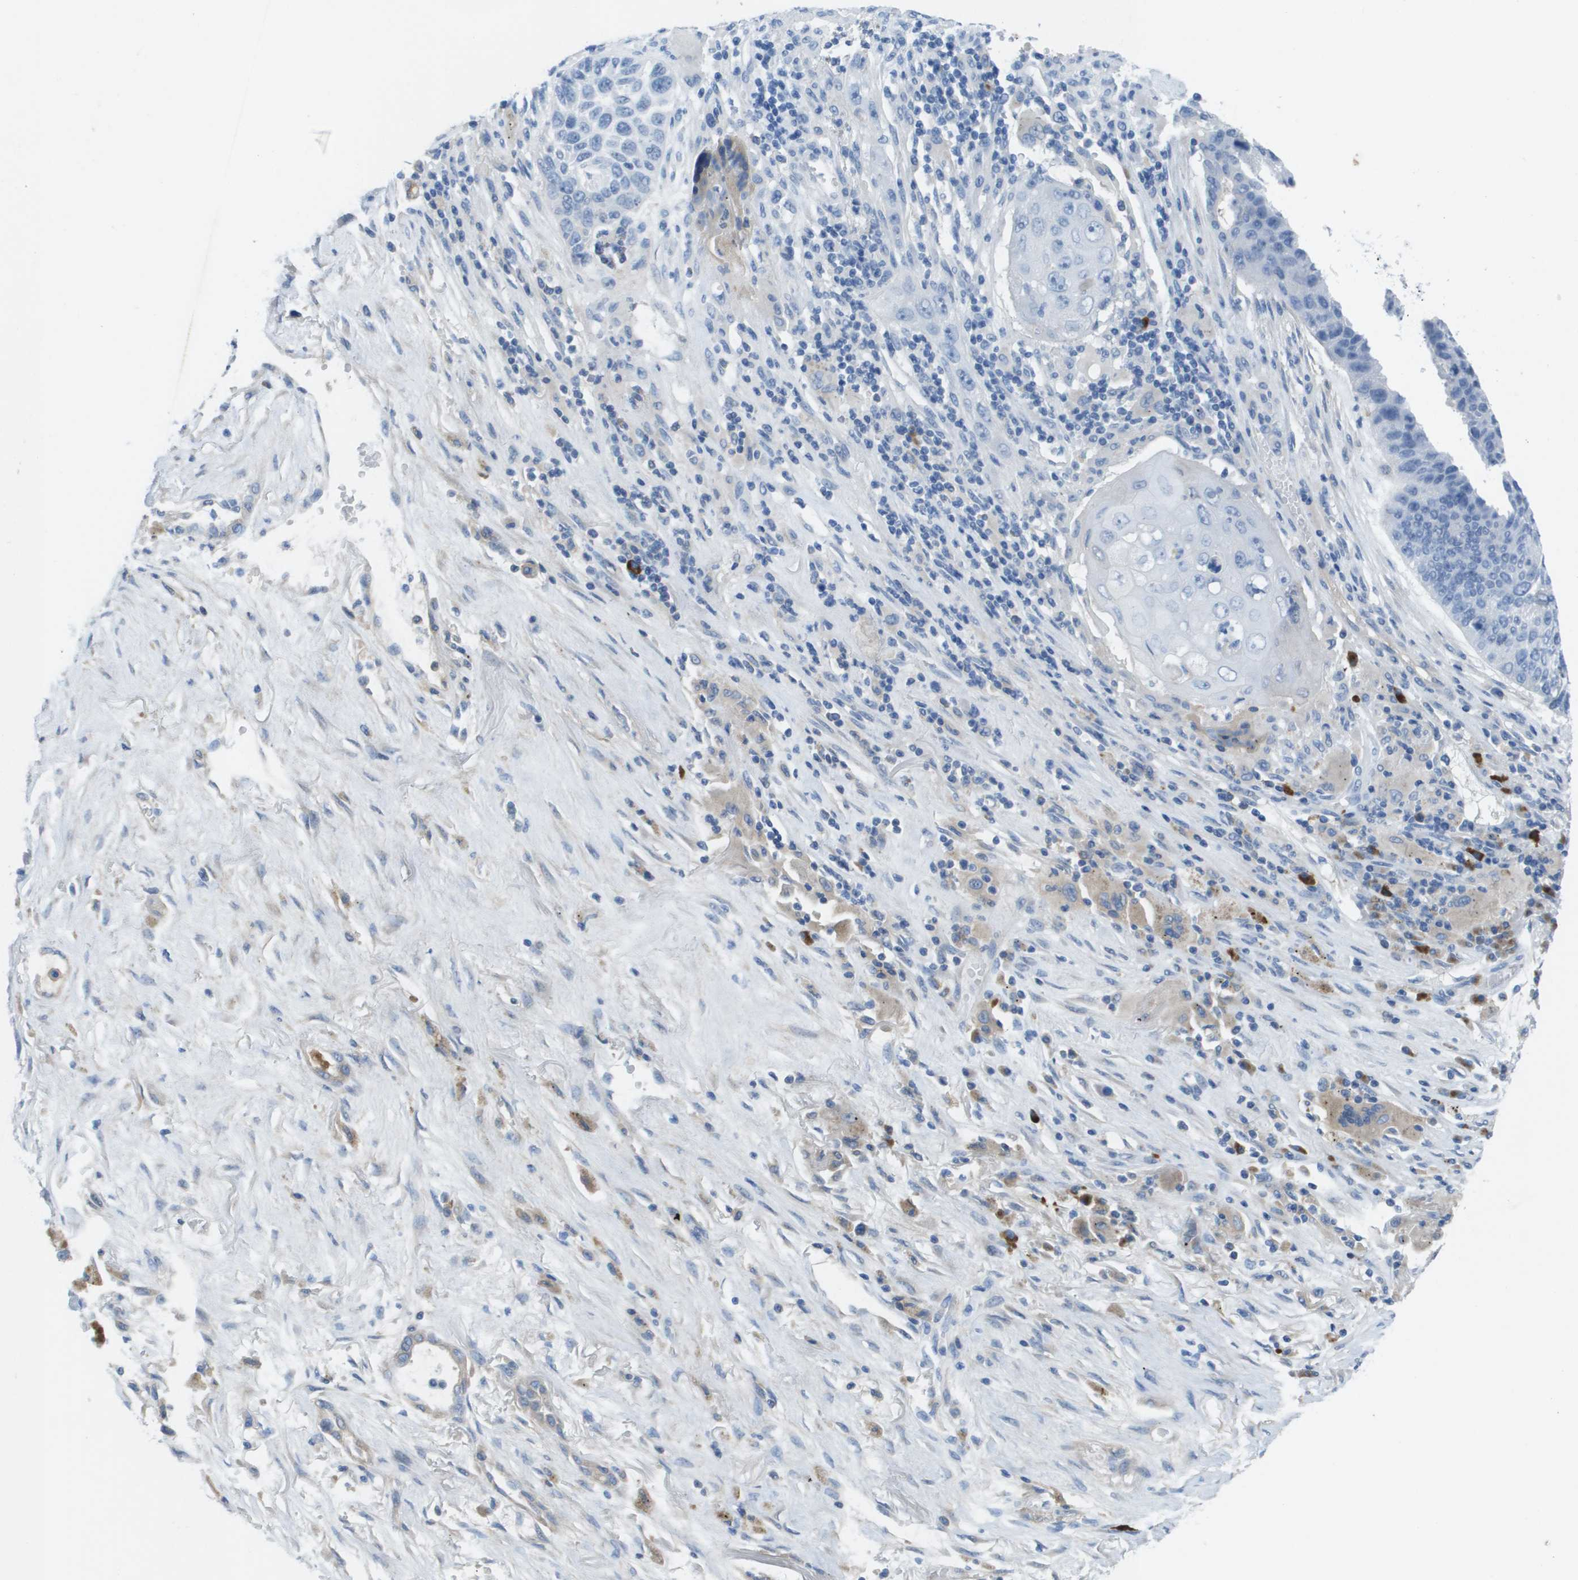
{"staining": {"intensity": "negative", "quantity": "none", "location": "none"}, "tissue": "lung cancer", "cell_type": "Tumor cells", "image_type": "cancer", "snomed": [{"axis": "morphology", "description": "Squamous cell carcinoma, NOS"}, {"axis": "topography", "description": "Lung"}], "caption": "Immunohistochemistry micrograph of neoplastic tissue: lung cancer (squamous cell carcinoma) stained with DAB demonstrates no significant protein positivity in tumor cells. Brightfield microscopy of immunohistochemistry stained with DAB (brown) and hematoxylin (blue), captured at high magnification.", "gene": "GPR18", "patient": {"sex": "male", "age": 61}}